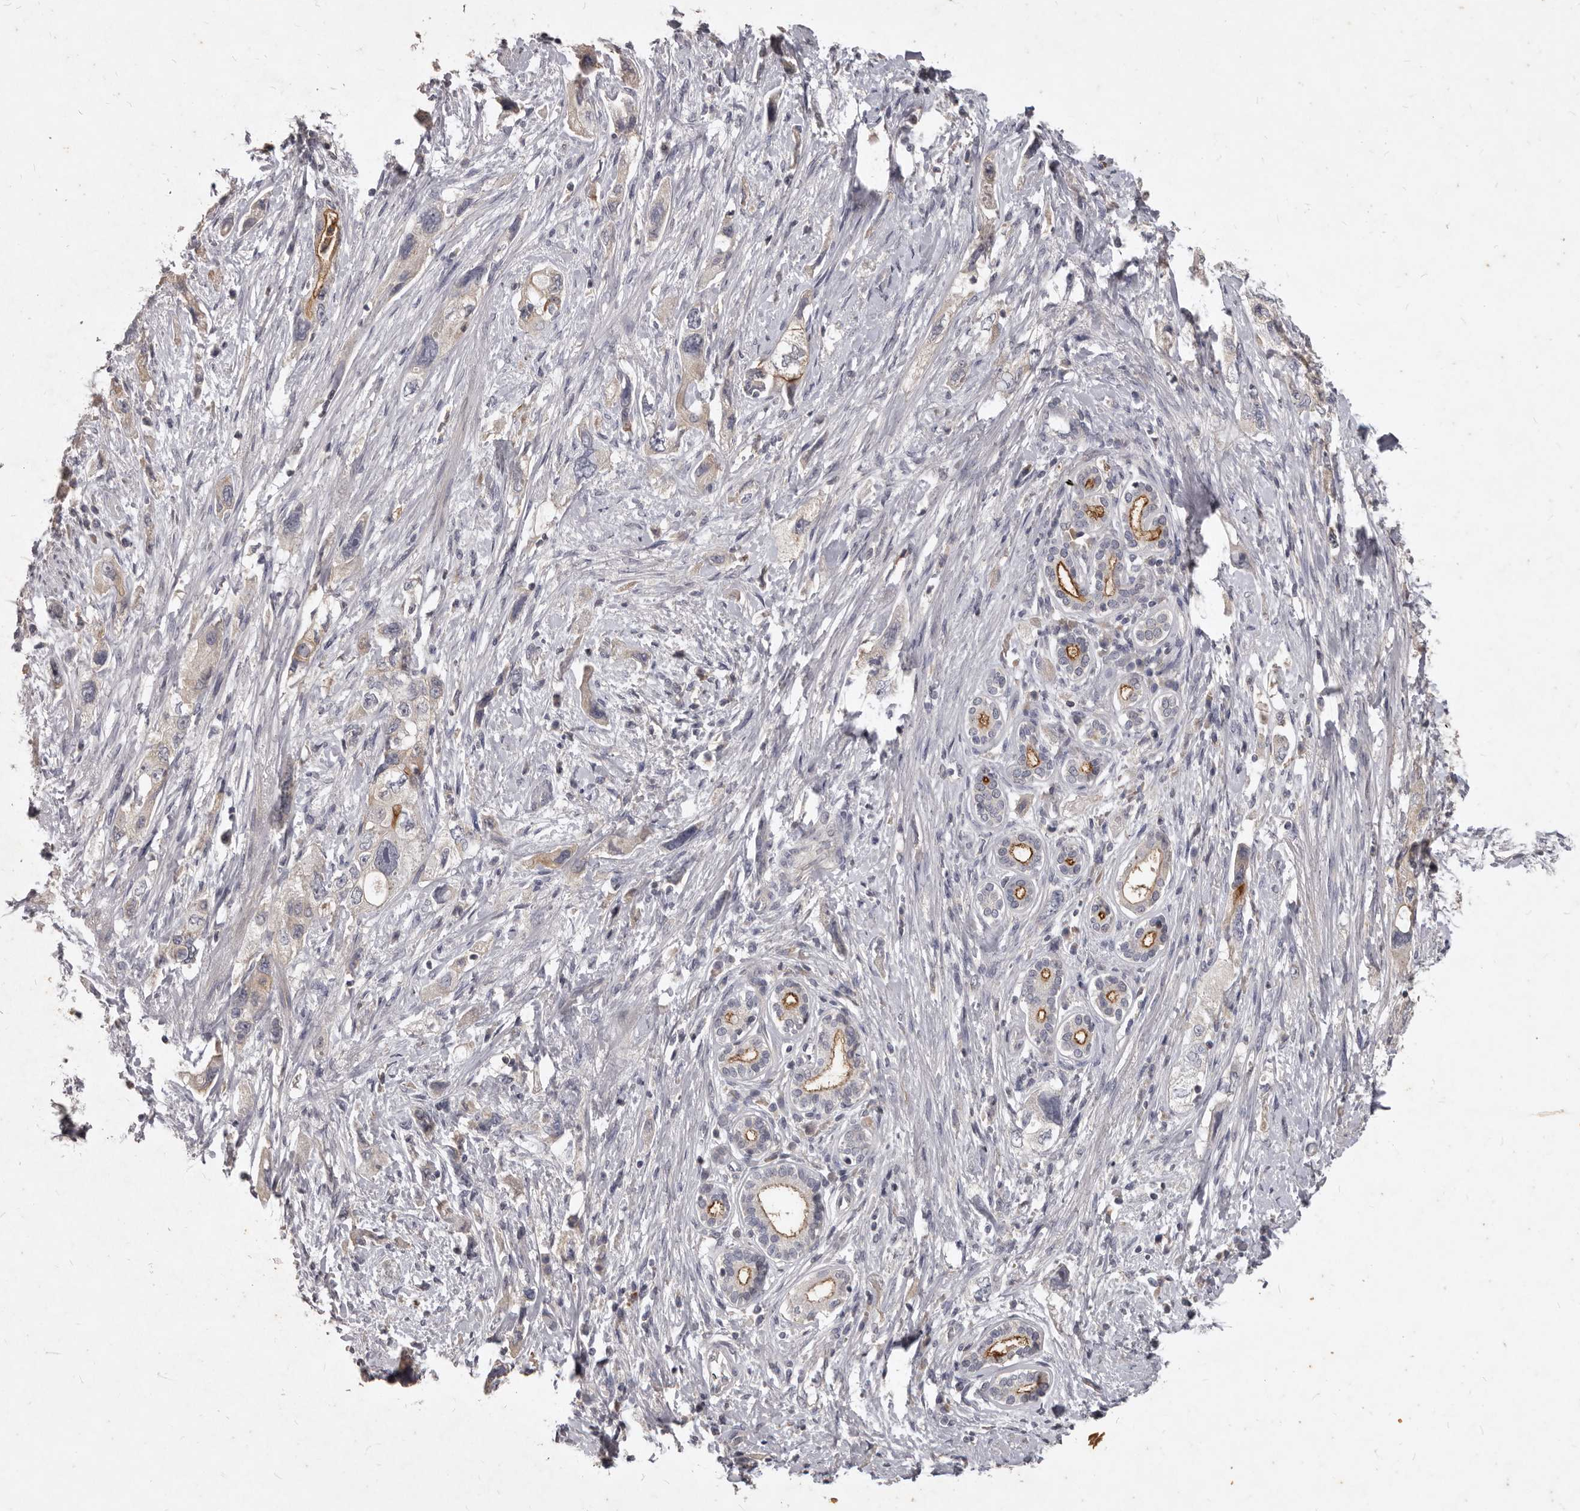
{"staining": {"intensity": "moderate", "quantity": "<25%", "location": "cytoplasmic/membranous"}, "tissue": "pancreatic cancer", "cell_type": "Tumor cells", "image_type": "cancer", "snomed": [{"axis": "morphology", "description": "Adenocarcinoma, NOS"}, {"axis": "topography", "description": "Pancreas"}], "caption": "Immunohistochemical staining of human pancreatic cancer (adenocarcinoma) reveals low levels of moderate cytoplasmic/membranous protein expression in about <25% of tumor cells. (DAB (3,3'-diaminobenzidine) IHC, brown staining for protein, blue staining for nuclei).", "gene": "GPRC5C", "patient": {"sex": "female", "age": 73}}